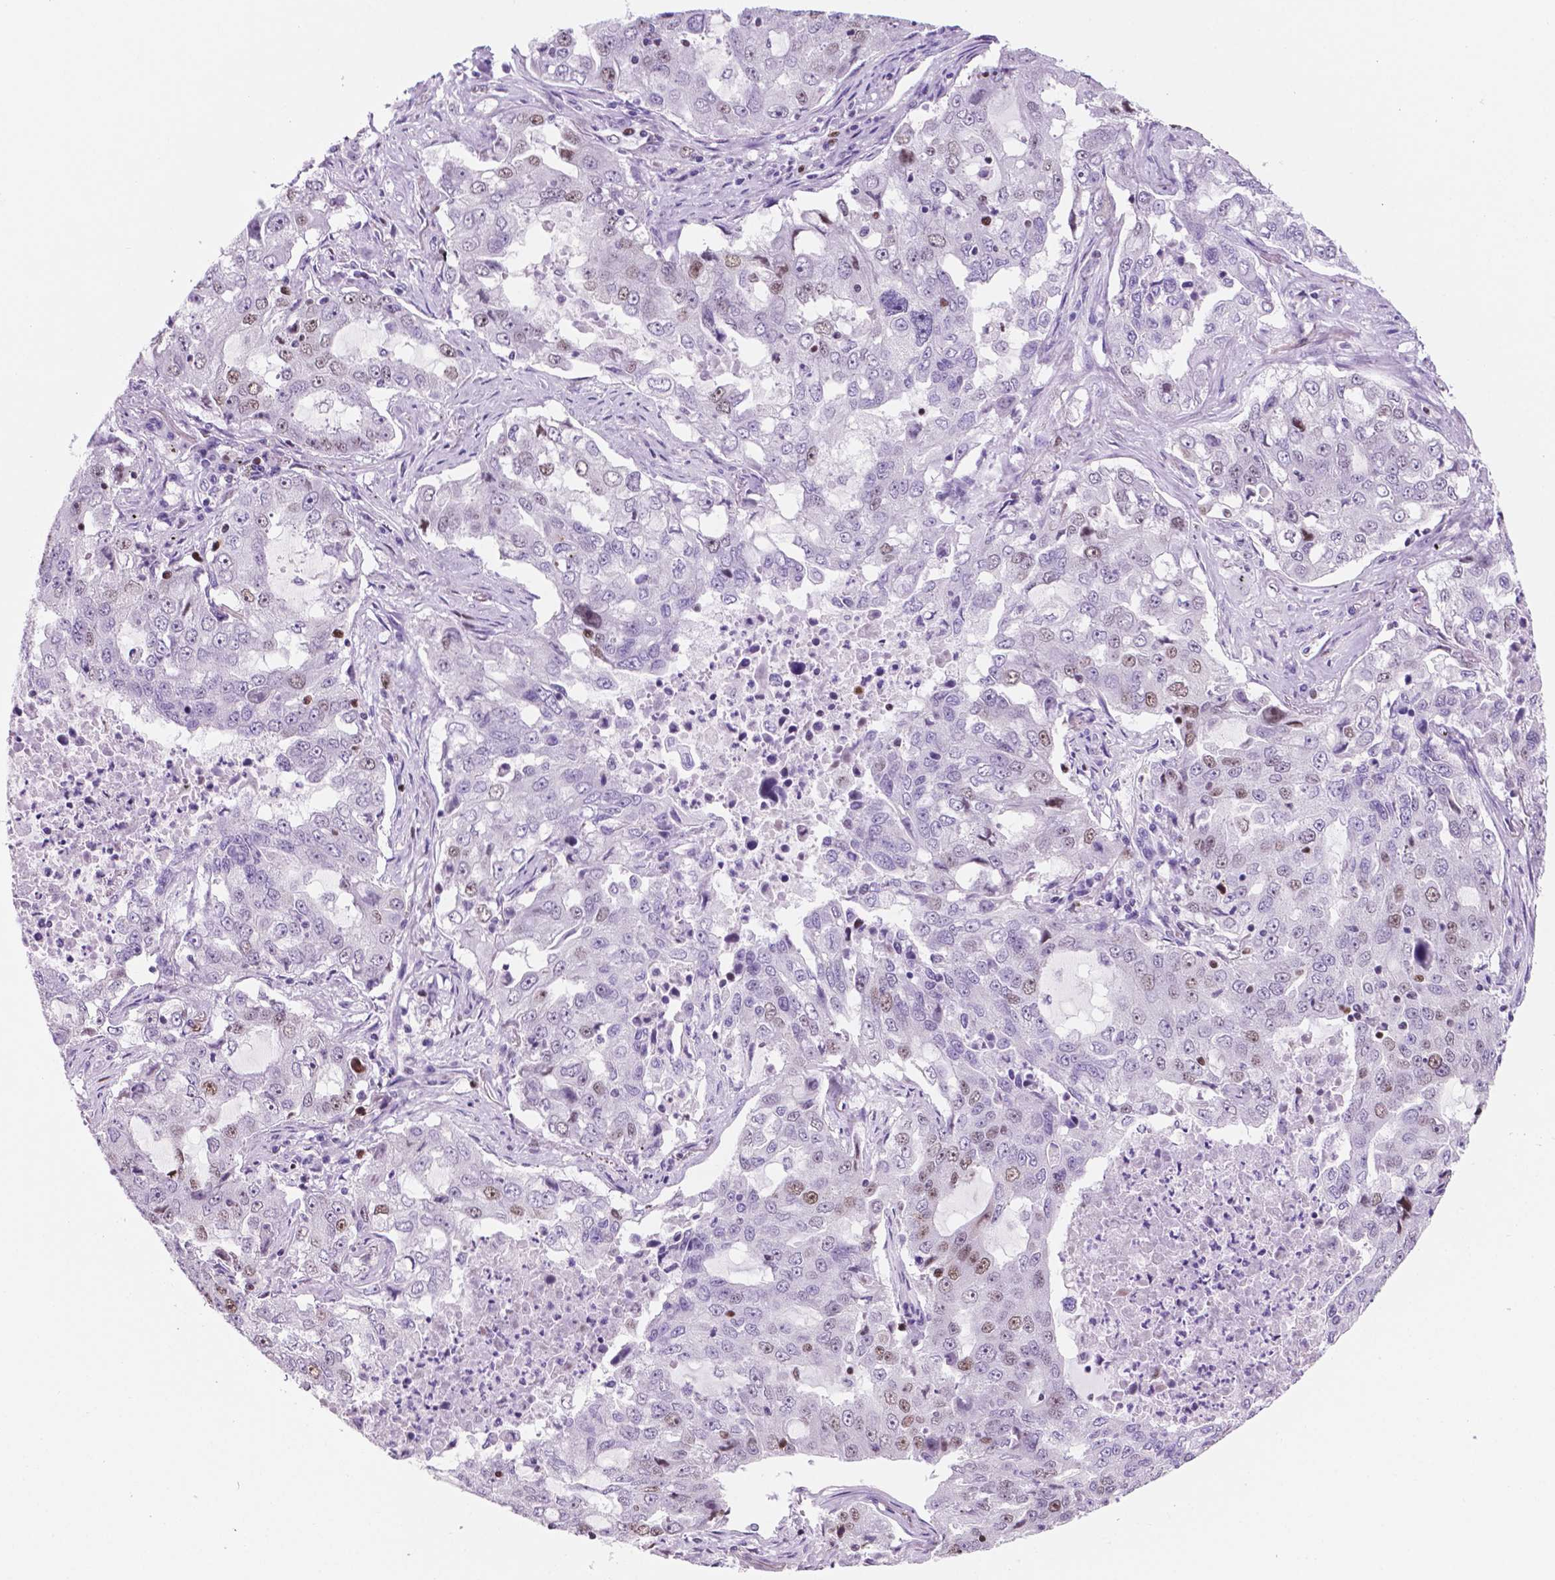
{"staining": {"intensity": "weak", "quantity": "<25%", "location": "nuclear"}, "tissue": "lung cancer", "cell_type": "Tumor cells", "image_type": "cancer", "snomed": [{"axis": "morphology", "description": "Adenocarcinoma, NOS"}, {"axis": "topography", "description": "Lung"}], "caption": "IHC of lung adenocarcinoma reveals no expression in tumor cells.", "gene": "NCAPH2", "patient": {"sex": "female", "age": 61}}